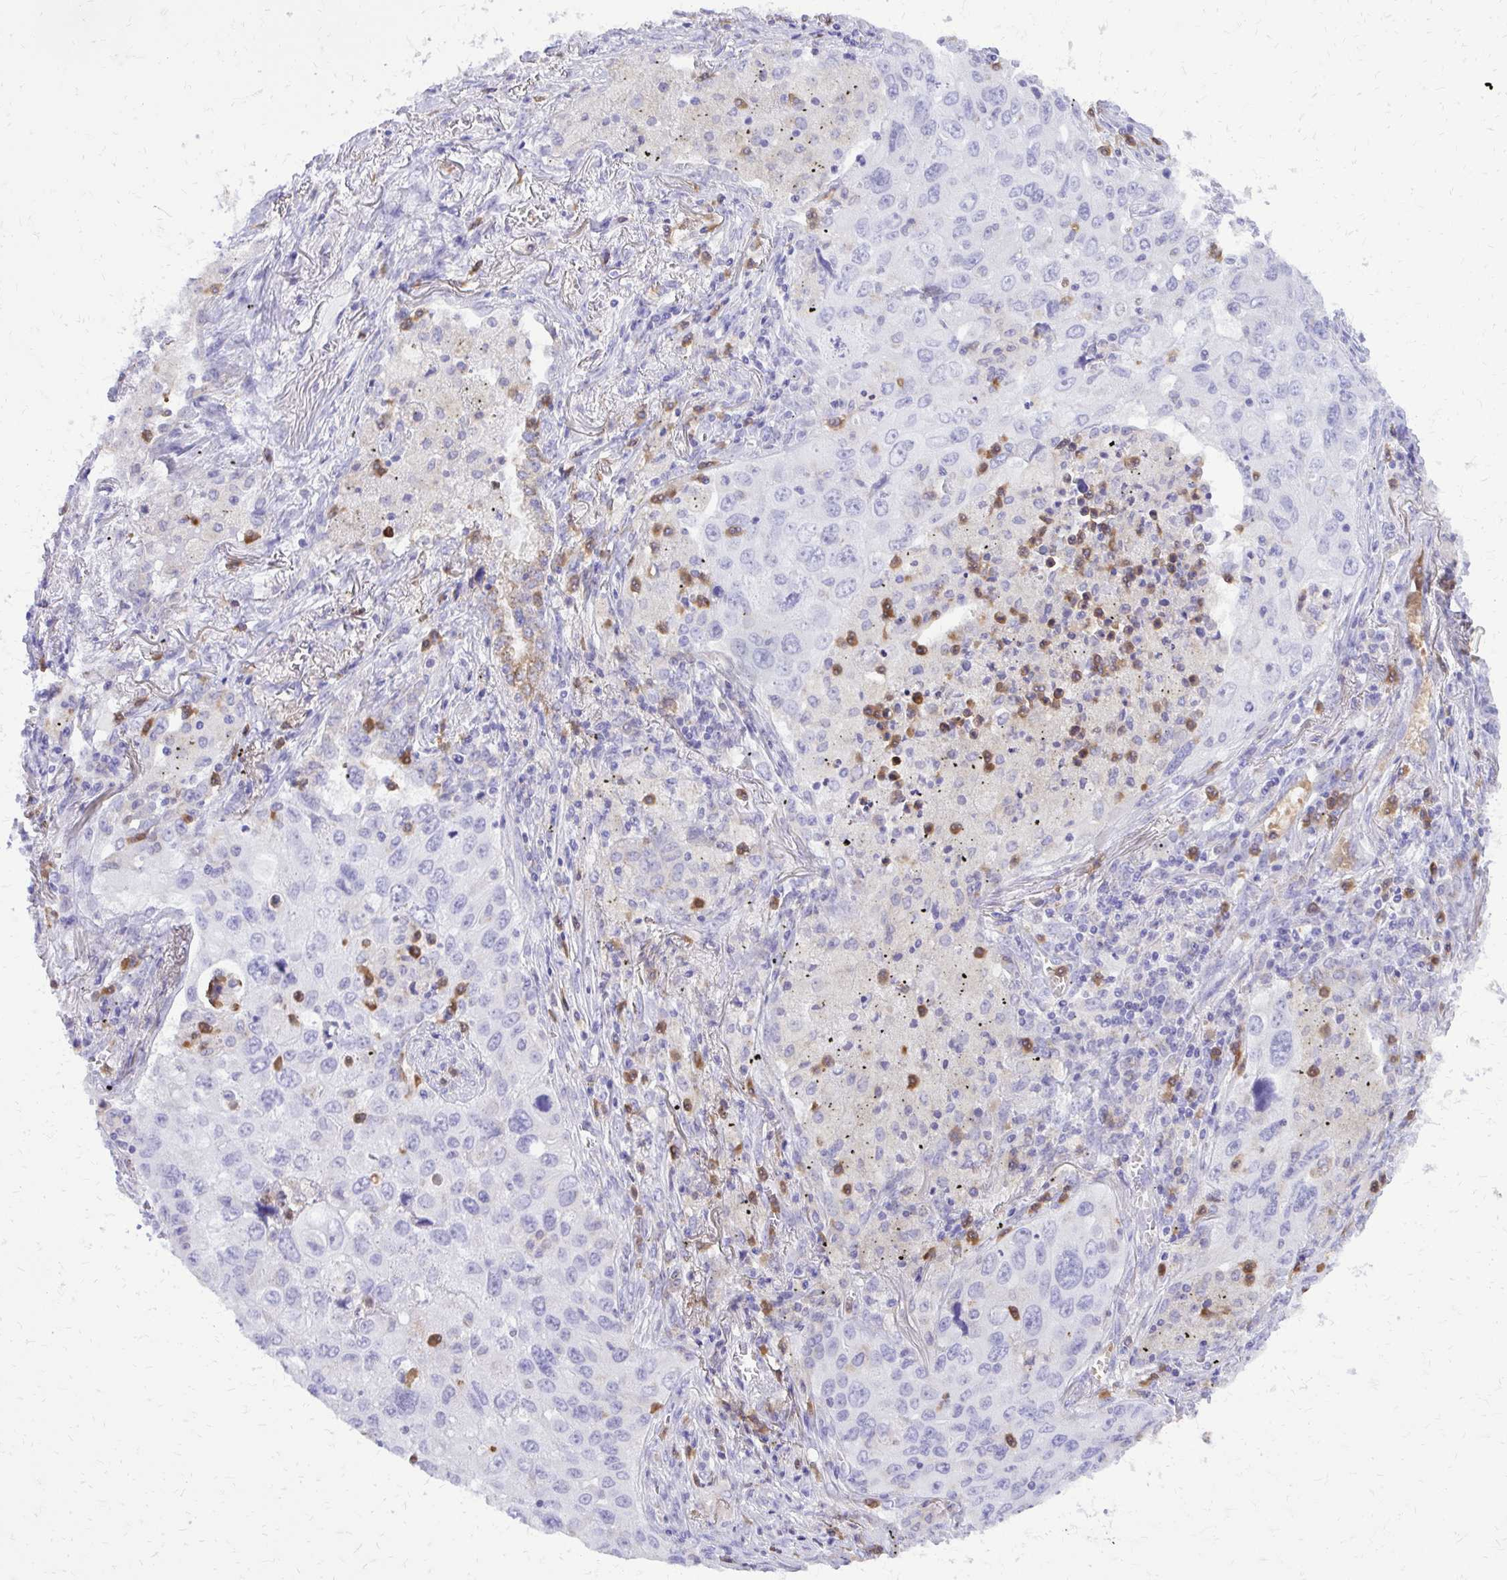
{"staining": {"intensity": "negative", "quantity": "none", "location": "none"}, "tissue": "lung cancer", "cell_type": "Tumor cells", "image_type": "cancer", "snomed": [{"axis": "morphology", "description": "Adenocarcinoma, NOS"}, {"axis": "morphology", "description": "Adenocarcinoma, metastatic, NOS"}, {"axis": "topography", "description": "Lymph node"}, {"axis": "topography", "description": "Lung"}], "caption": "Immunohistochemistry image of human lung cancer (metastatic adenocarcinoma) stained for a protein (brown), which reveals no positivity in tumor cells.", "gene": "CAT", "patient": {"sex": "female", "age": 42}}